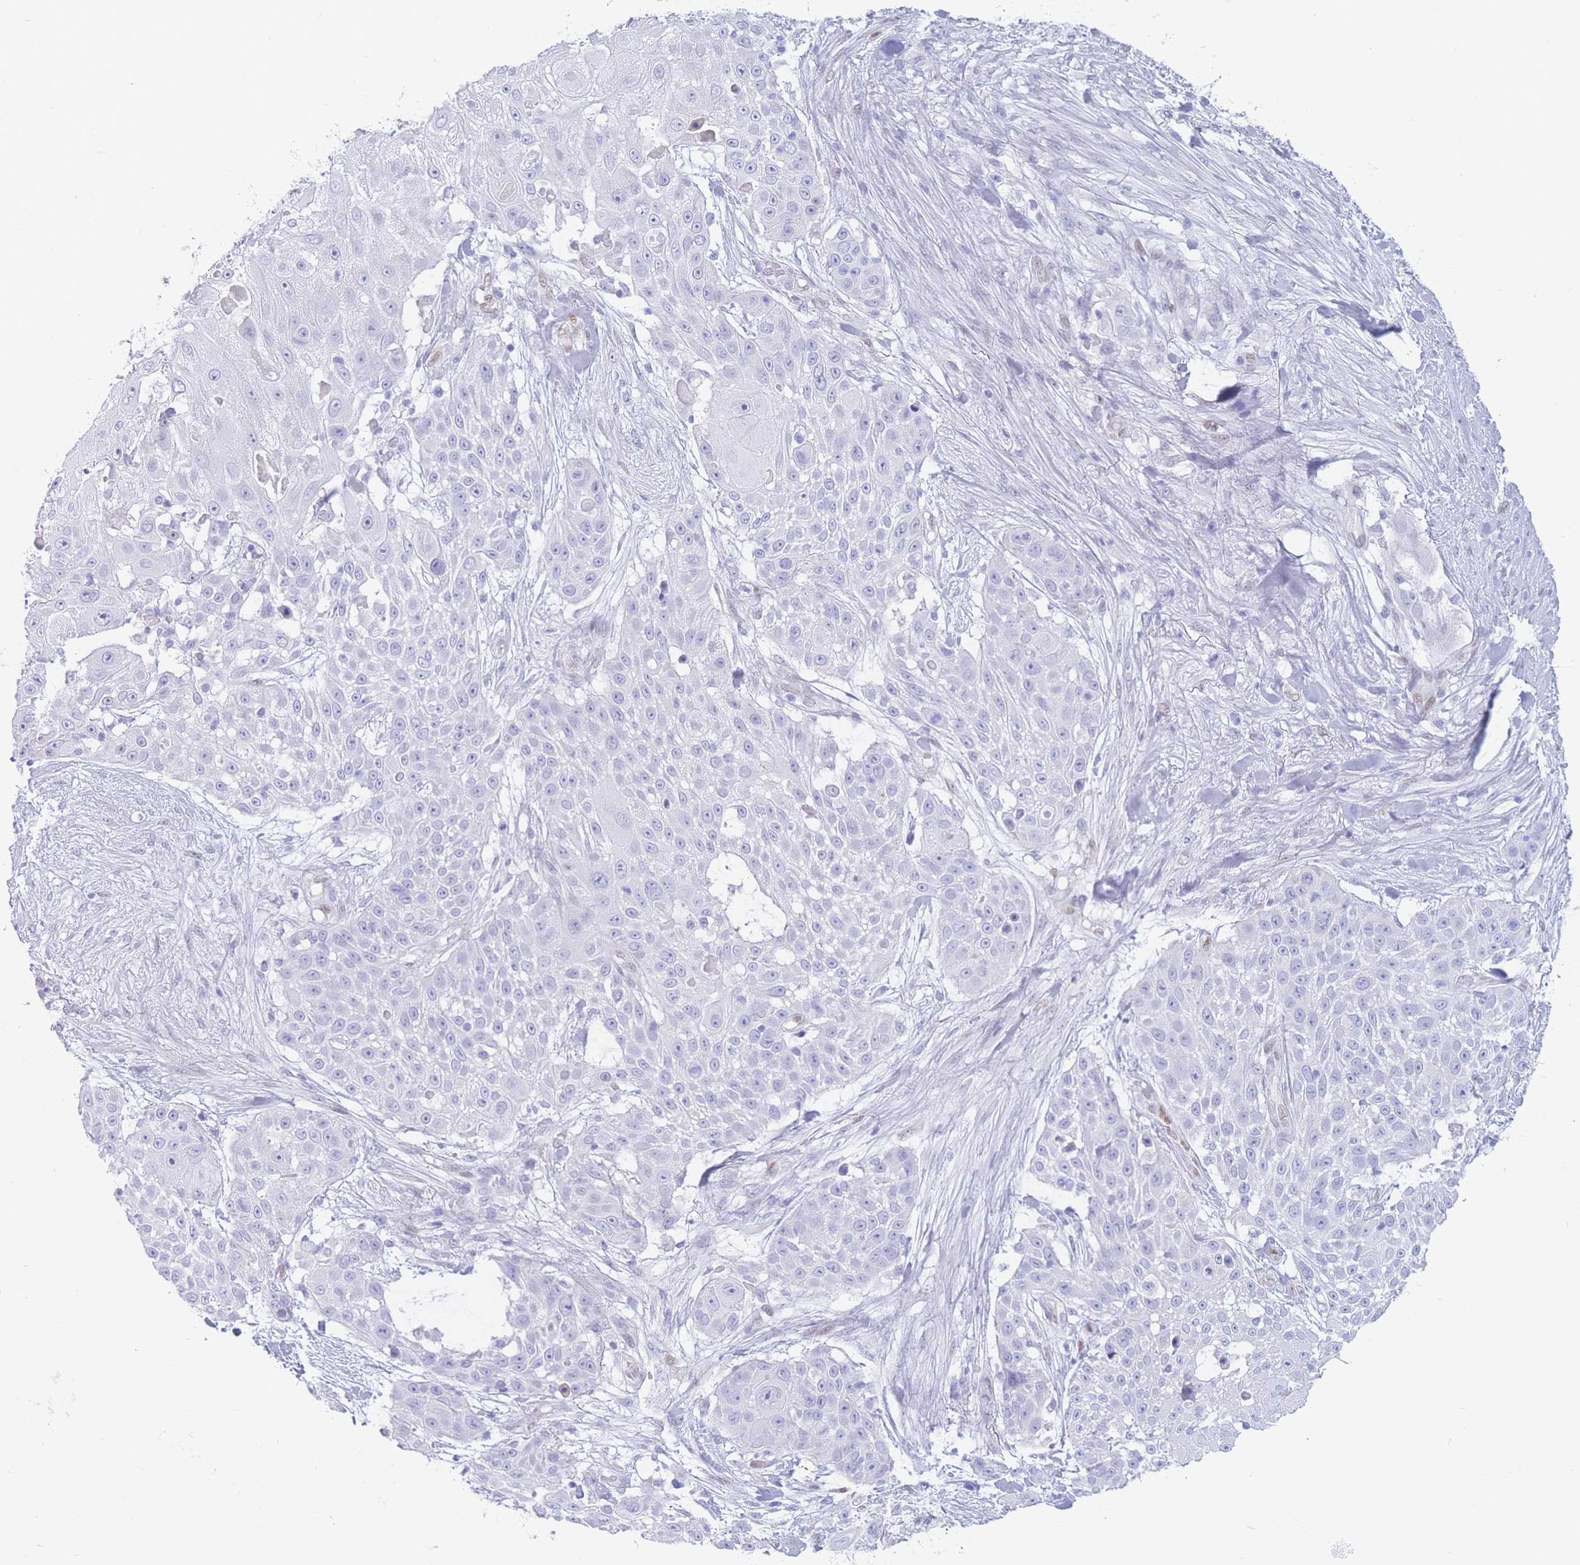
{"staining": {"intensity": "negative", "quantity": "none", "location": "none"}, "tissue": "skin cancer", "cell_type": "Tumor cells", "image_type": "cancer", "snomed": [{"axis": "morphology", "description": "Squamous cell carcinoma, NOS"}, {"axis": "topography", "description": "Skin"}], "caption": "Immunohistochemistry (IHC) histopathology image of human skin cancer stained for a protein (brown), which reveals no staining in tumor cells.", "gene": "PSMB5", "patient": {"sex": "female", "age": 86}}